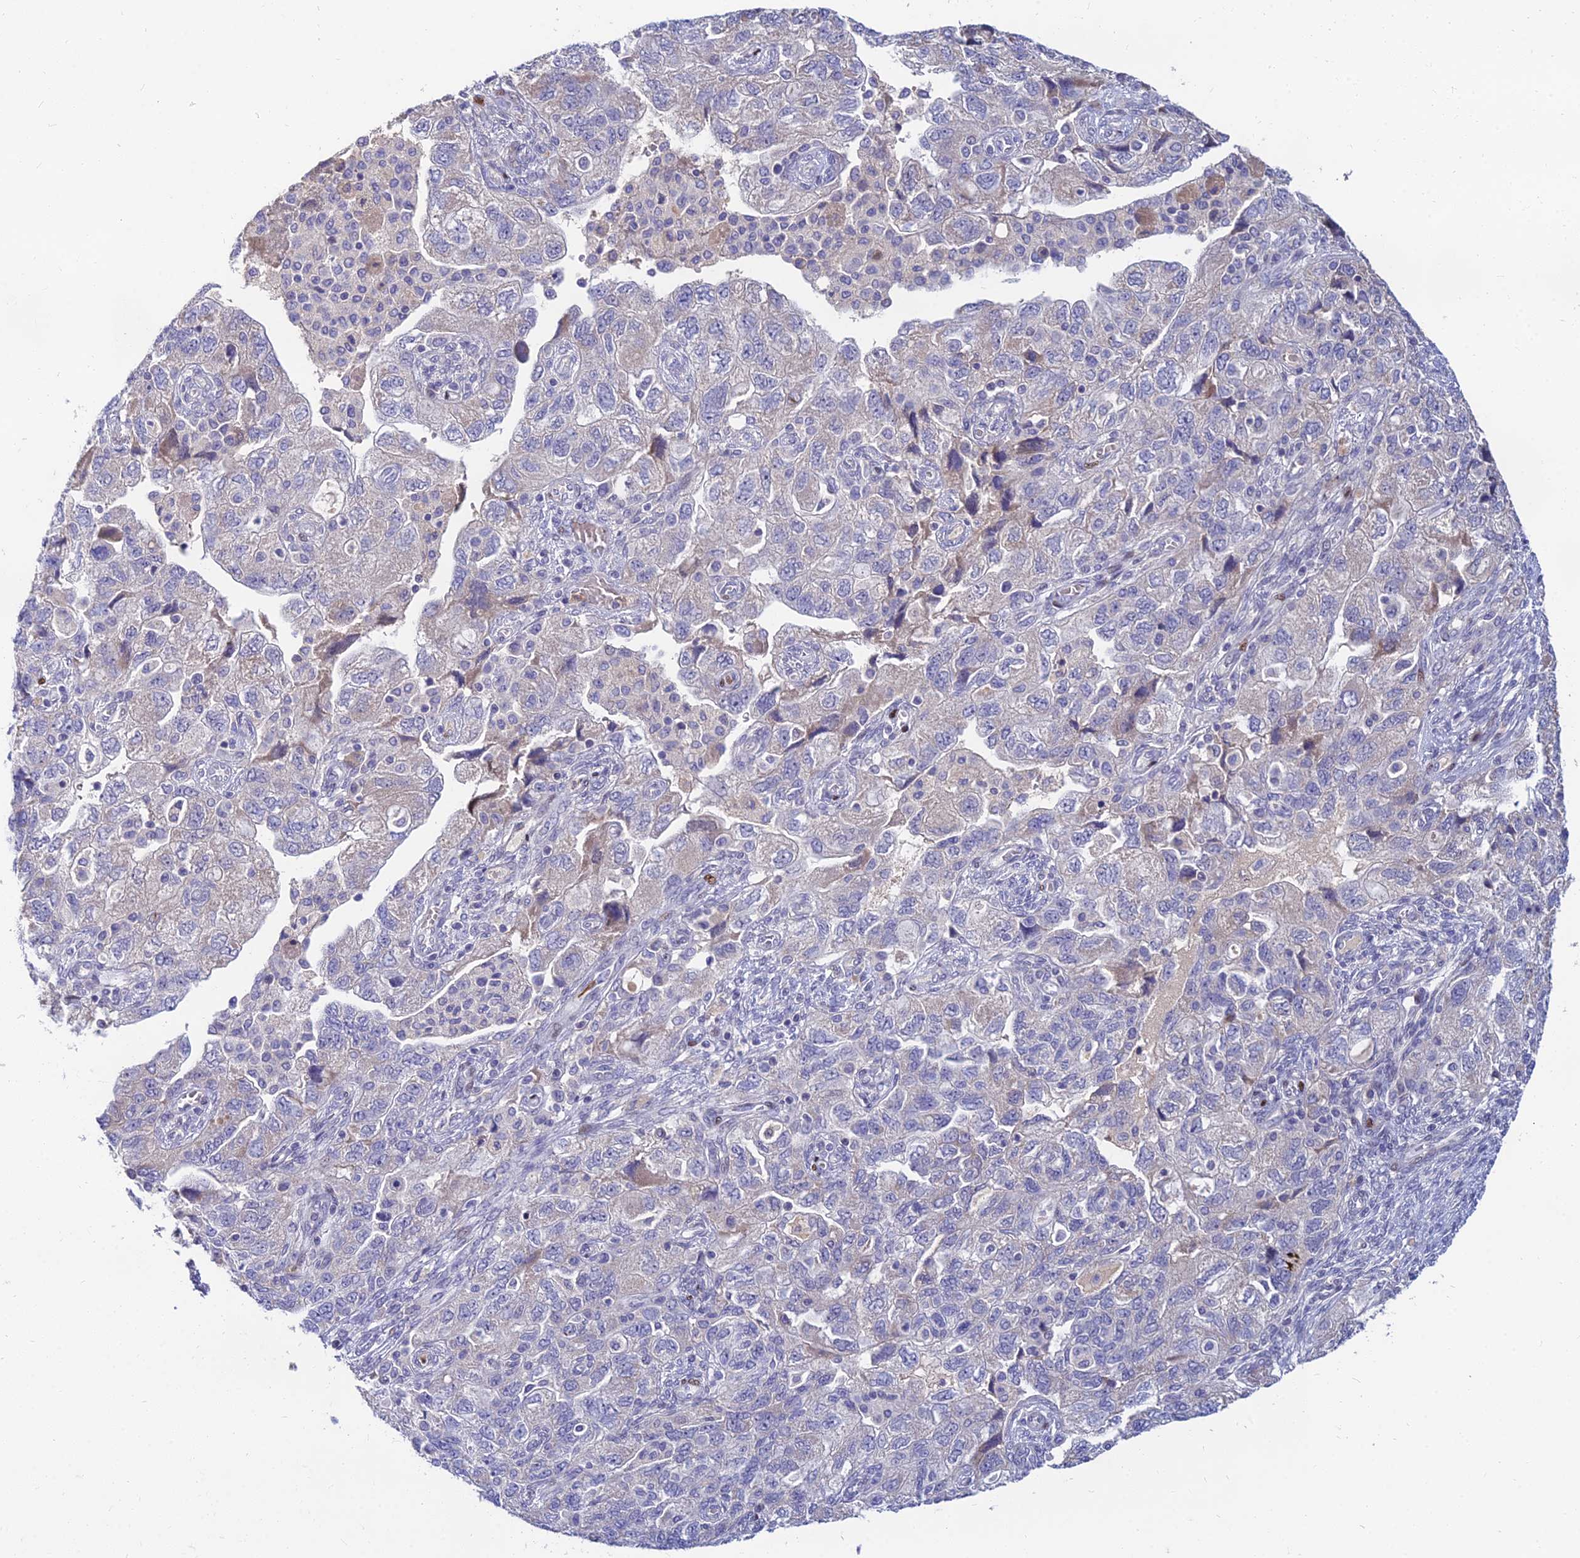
{"staining": {"intensity": "moderate", "quantity": "<25%", "location": "nuclear"}, "tissue": "ovarian cancer", "cell_type": "Tumor cells", "image_type": "cancer", "snomed": [{"axis": "morphology", "description": "Carcinoma, endometroid"}, {"axis": "topography", "description": "Ovary"}], "caption": "Protein staining demonstrates moderate nuclear expression in about <25% of tumor cells in ovarian cancer.", "gene": "GOLGA6D", "patient": {"sex": "female", "age": 51}}